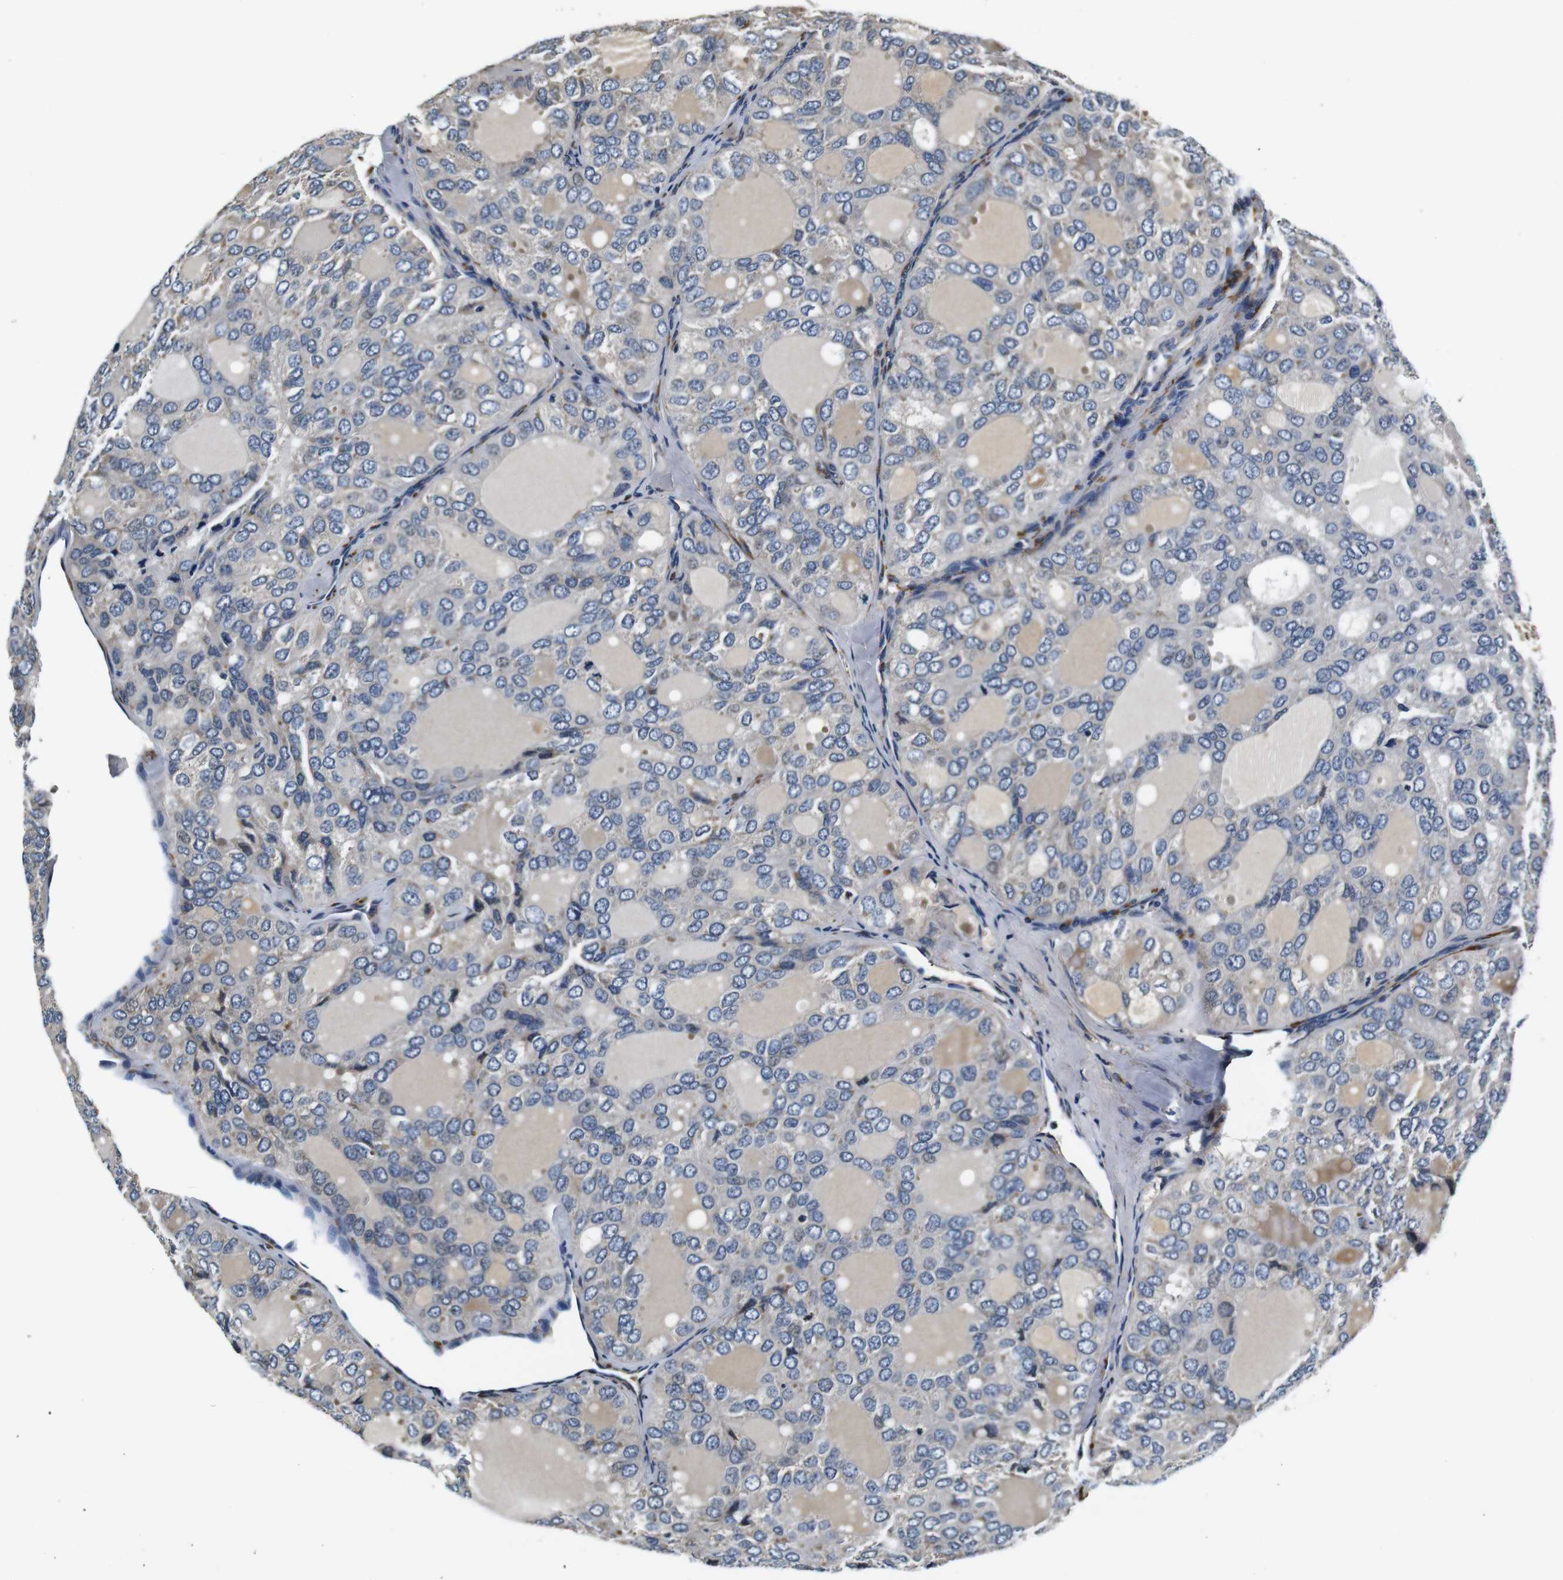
{"staining": {"intensity": "negative", "quantity": "none", "location": "none"}, "tissue": "thyroid cancer", "cell_type": "Tumor cells", "image_type": "cancer", "snomed": [{"axis": "morphology", "description": "Follicular adenoma carcinoma, NOS"}, {"axis": "topography", "description": "Thyroid gland"}], "caption": "A high-resolution micrograph shows IHC staining of thyroid cancer, which shows no significant positivity in tumor cells.", "gene": "COL1A1", "patient": {"sex": "male", "age": 75}}